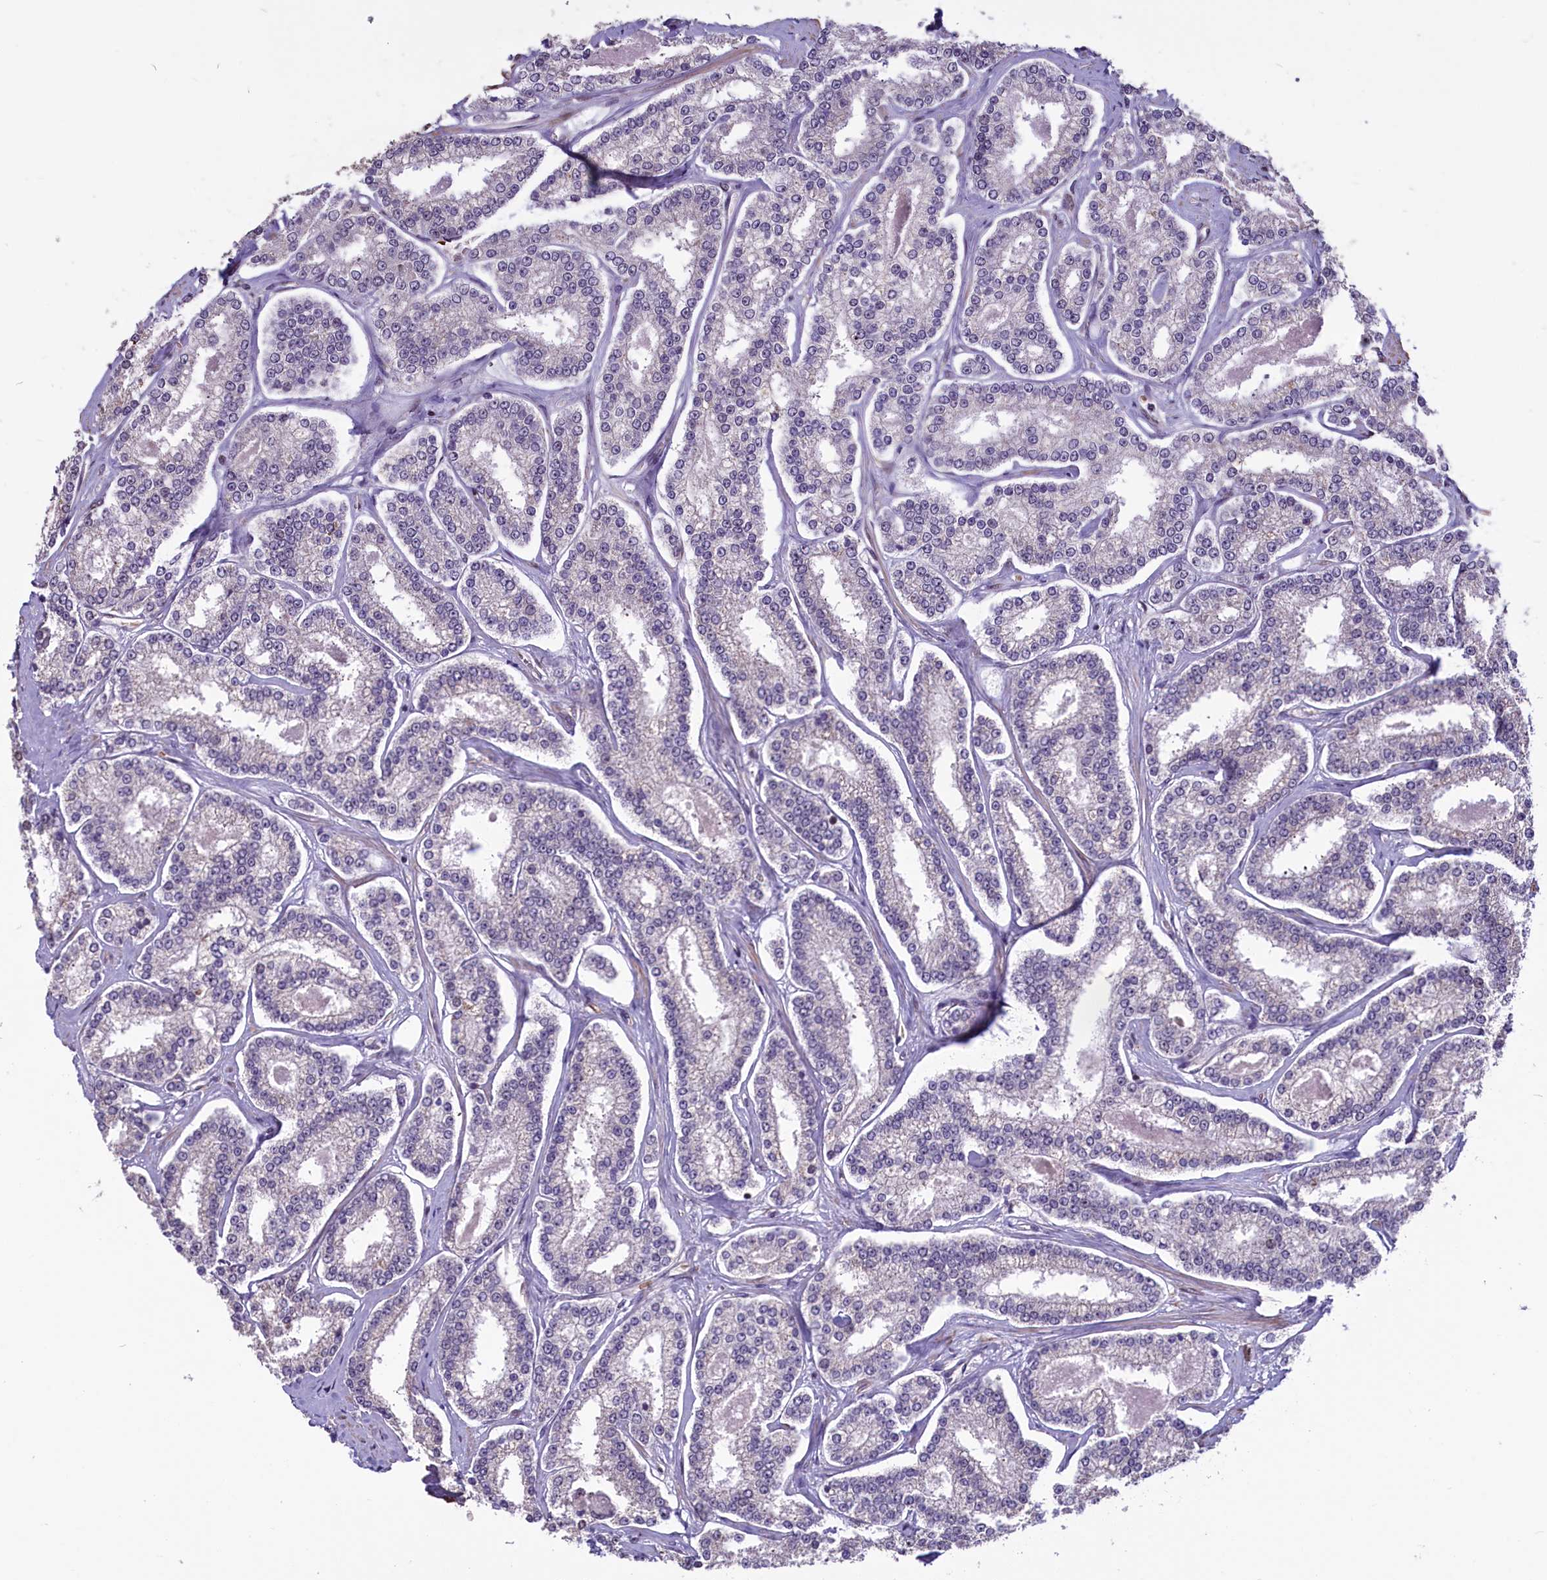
{"staining": {"intensity": "negative", "quantity": "none", "location": "none"}, "tissue": "prostate cancer", "cell_type": "Tumor cells", "image_type": "cancer", "snomed": [{"axis": "morphology", "description": "Normal tissue, NOS"}, {"axis": "morphology", "description": "Adenocarcinoma, High grade"}, {"axis": "topography", "description": "Prostate"}], "caption": "Immunohistochemistry (IHC) histopathology image of neoplastic tissue: prostate cancer stained with DAB demonstrates no significant protein expression in tumor cells.", "gene": "SHFL", "patient": {"sex": "male", "age": 83}}